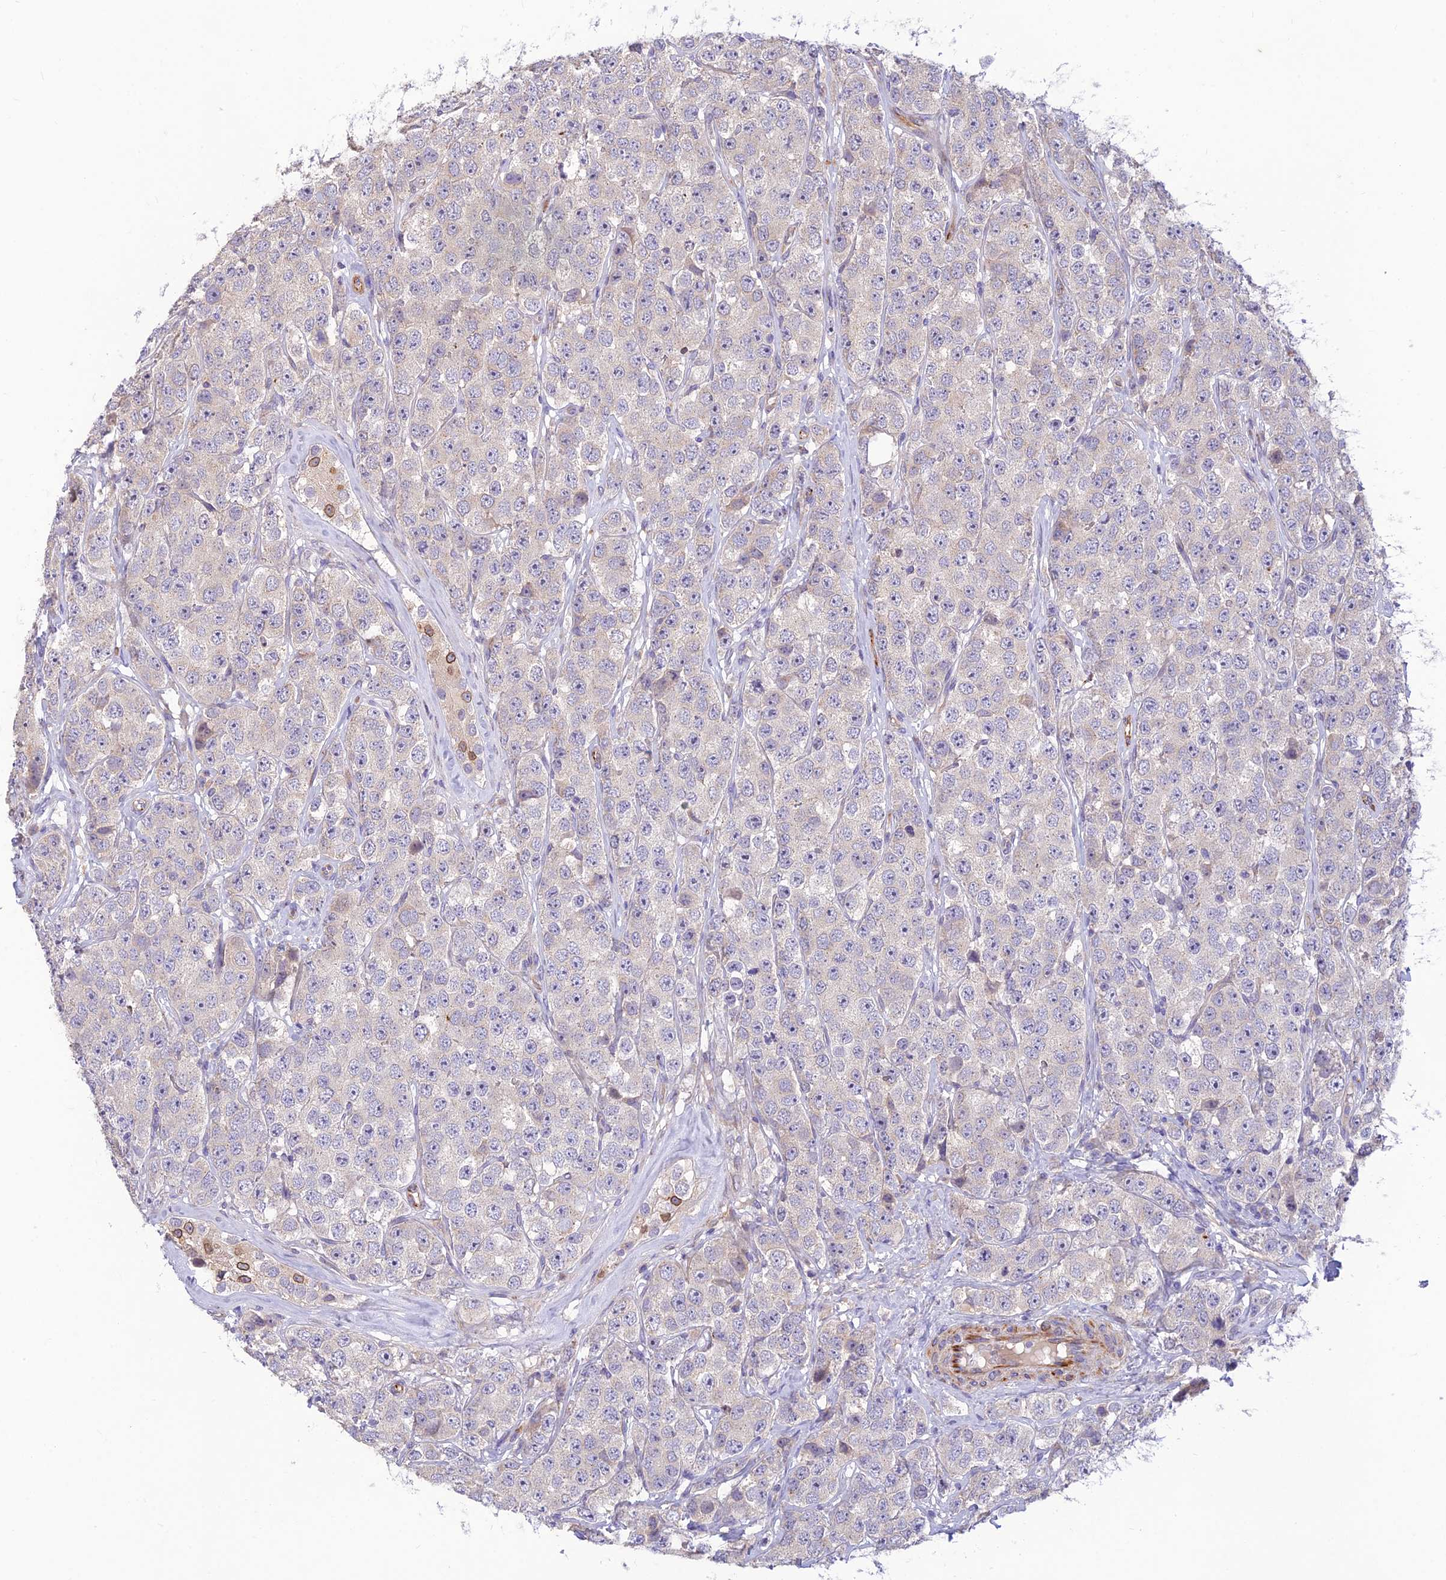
{"staining": {"intensity": "negative", "quantity": "none", "location": "none"}, "tissue": "testis cancer", "cell_type": "Tumor cells", "image_type": "cancer", "snomed": [{"axis": "morphology", "description": "Seminoma, NOS"}, {"axis": "topography", "description": "Testis"}], "caption": "Immunohistochemical staining of human testis cancer displays no significant expression in tumor cells. (DAB immunohistochemistry, high magnification).", "gene": "ST8SIA5", "patient": {"sex": "male", "age": 28}}